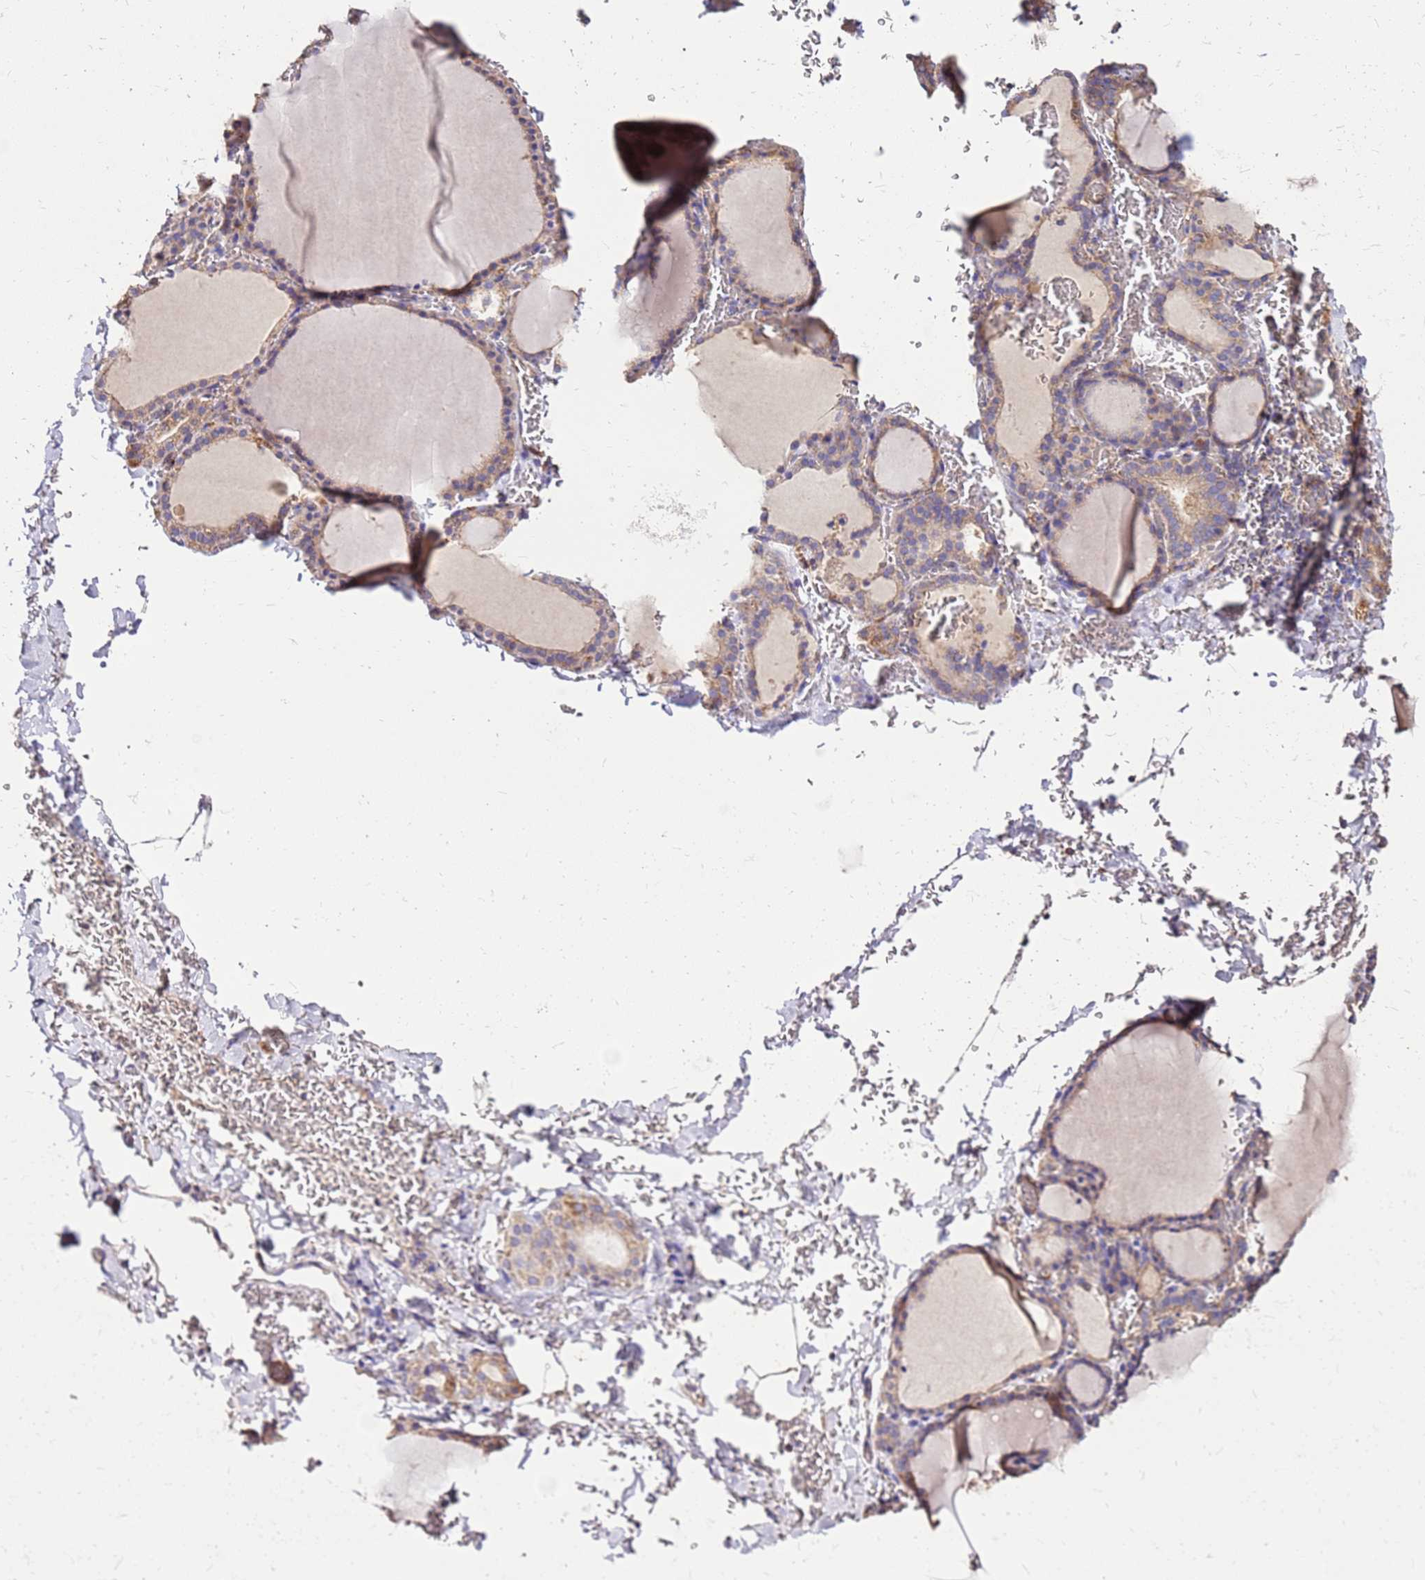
{"staining": {"intensity": "moderate", "quantity": "25%-75%", "location": "cytoplasmic/membranous"}, "tissue": "thyroid gland", "cell_type": "Glandular cells", "image_type": "normal", "snomed": [{"axis": "morphology", "description": "Normal tissue, NOS"}, {"axis": "topography", "description": "Thyroid gland"}], "caption": "Immunohistochemical staining of normal human thyroid gland reveals medium levels of moderate cytoplasmic/membranous positivity in approximately 25%-75% of glandular cells.", "gene": "EXD3", "patient": {"sex": "female", "age": 39}}